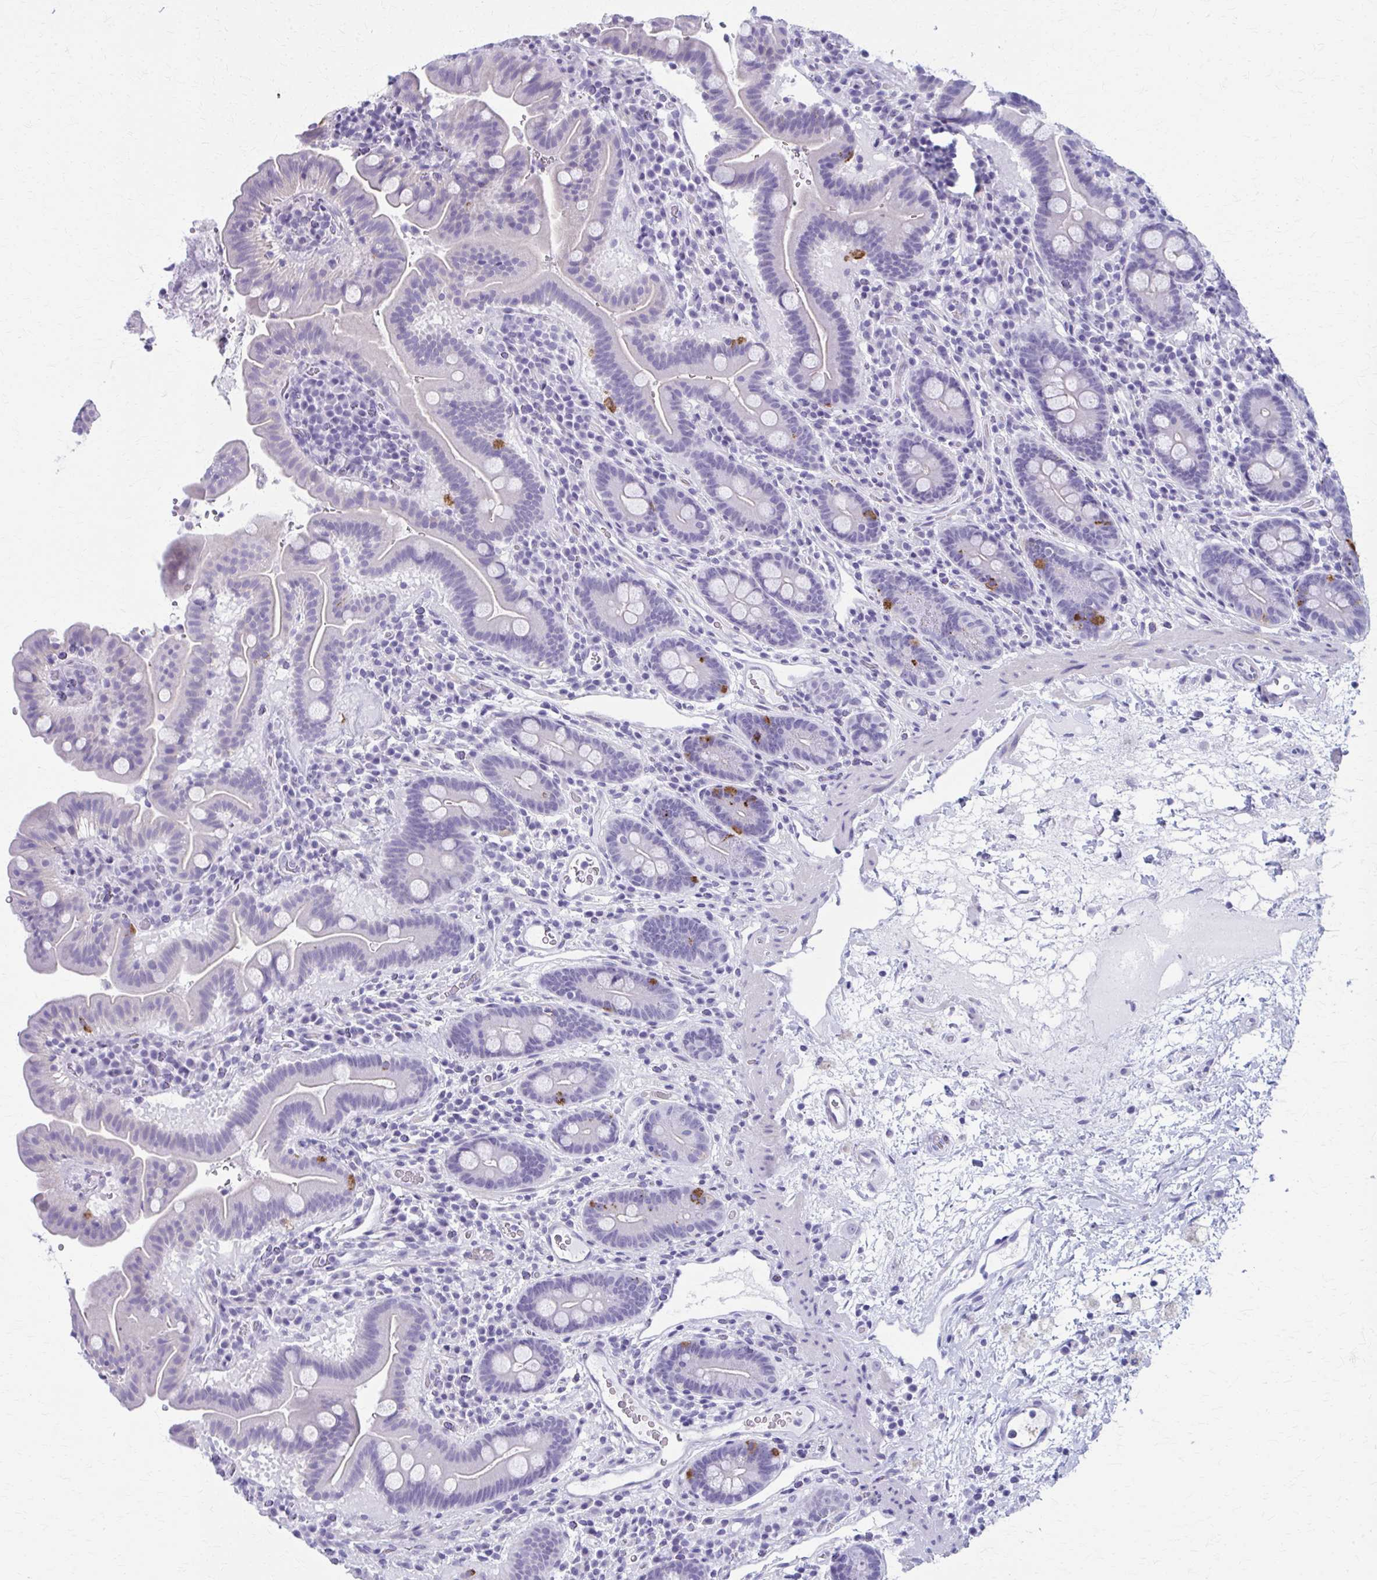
{"staining": {"intensity": "strong", "quantity": "<25%", "location": "cytoplasmic/membranous"}, "tissue": "small intestine", "cell_type": "Glandular cells", "image_type": "normal", "snomed": [{"axis": "morphology", "description": "Normal tissue, NOS"}, {"axis": "topography", "description": "Small intestine"}], "caption": "There is medium levels of strong cytoplasmic/membranous positivity in glandular cells of normal small intestine, as demonstrated by immunohistochemical staining (brown color).", "gene": "MPLKIP", "patient": {"sex": "male", "age": 26}}